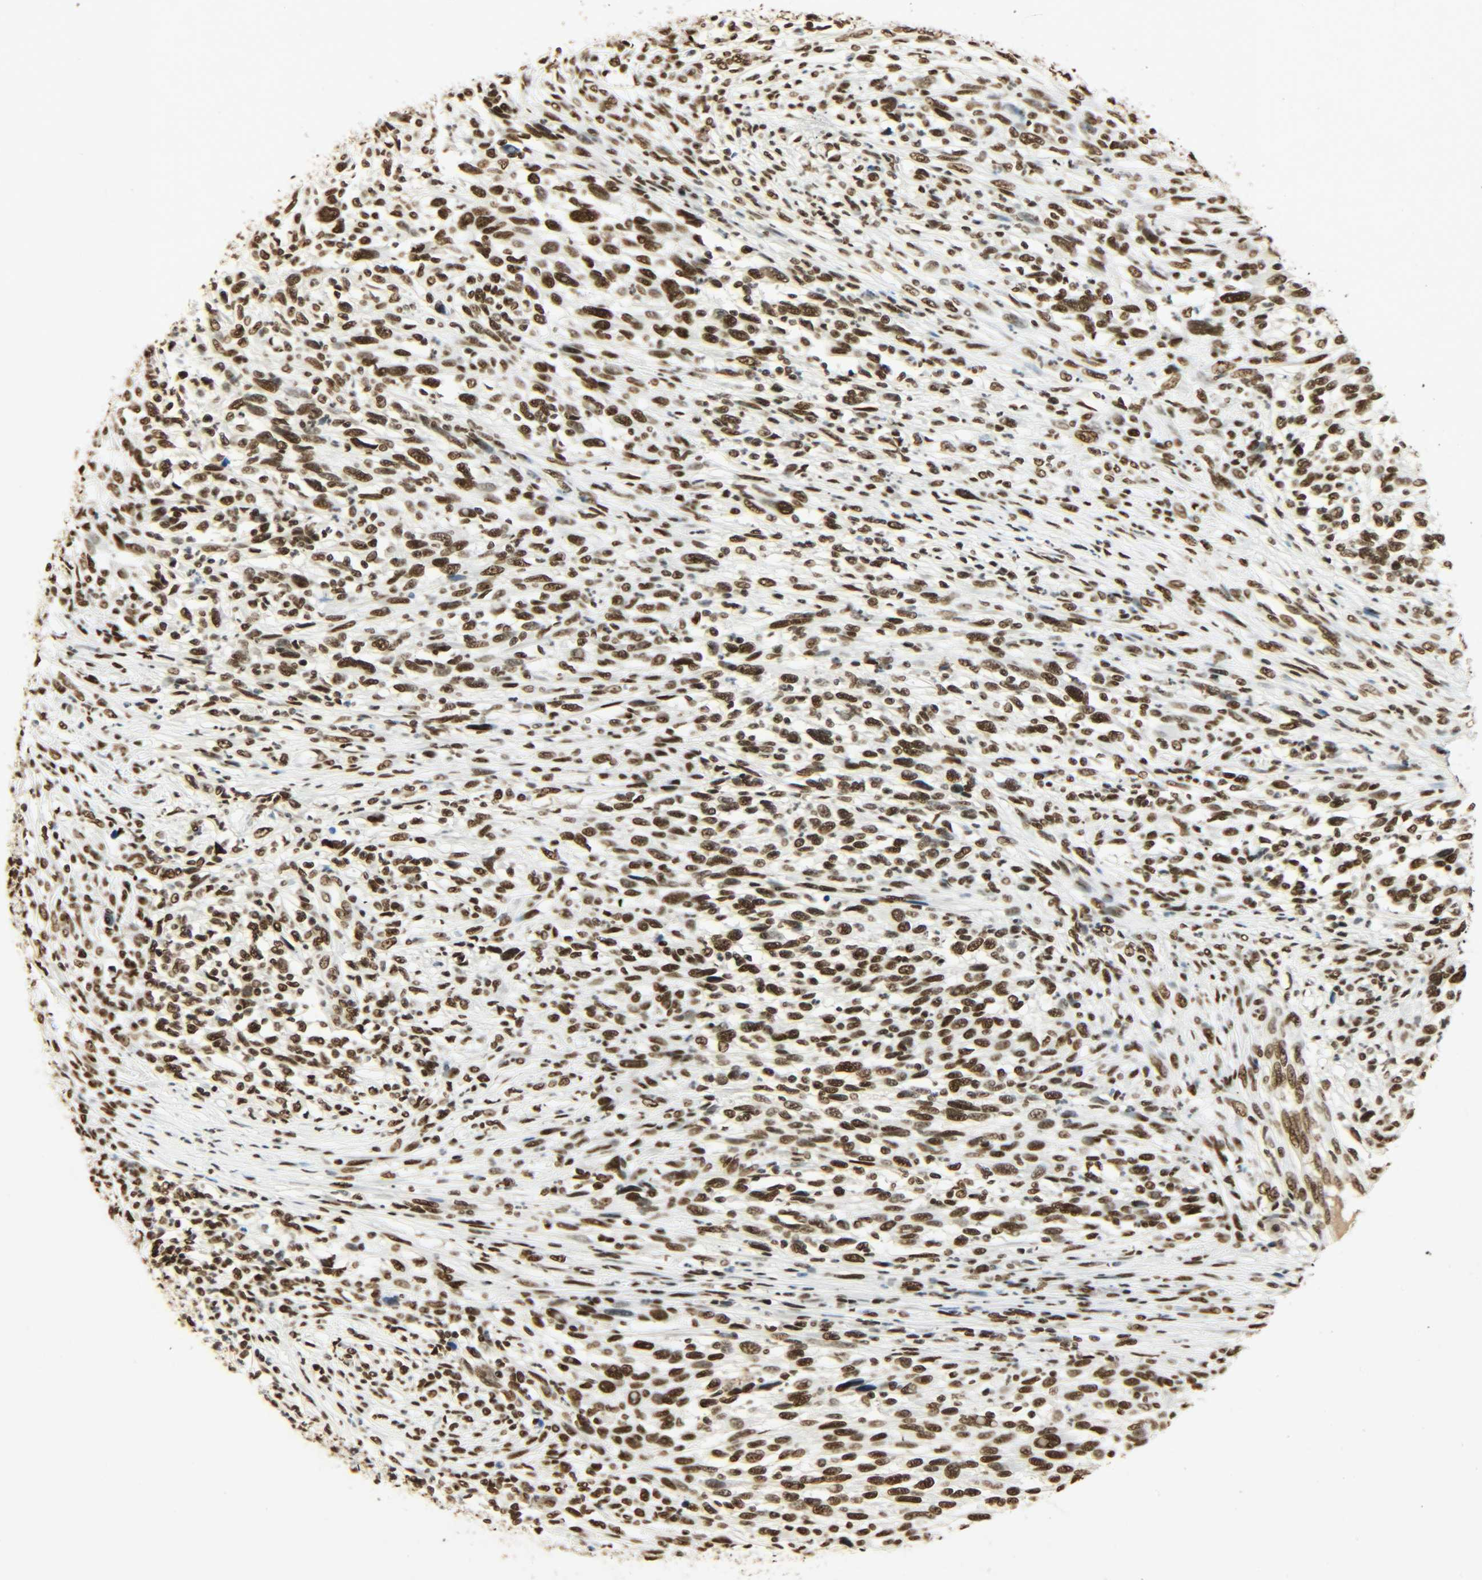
{"staining": {"intensity": "strong", "quantity": ">75%", "location": "nuclear"}, "tissue": "melanoma", "cell_type": "Tumor cells", "image_type": "cancer", "snomed": [{"axis": "morphology", "description": "Malignant melanoma, Metastatic site"}, {"axis": "topography", "description": "Lymph node"}], "caption": "Strong nuclear protein expression is present in approximately >75% of tumor cells in melanoma.", "gene": "KHDRBS1", "patient": {"sex": "male", "age": 61}}